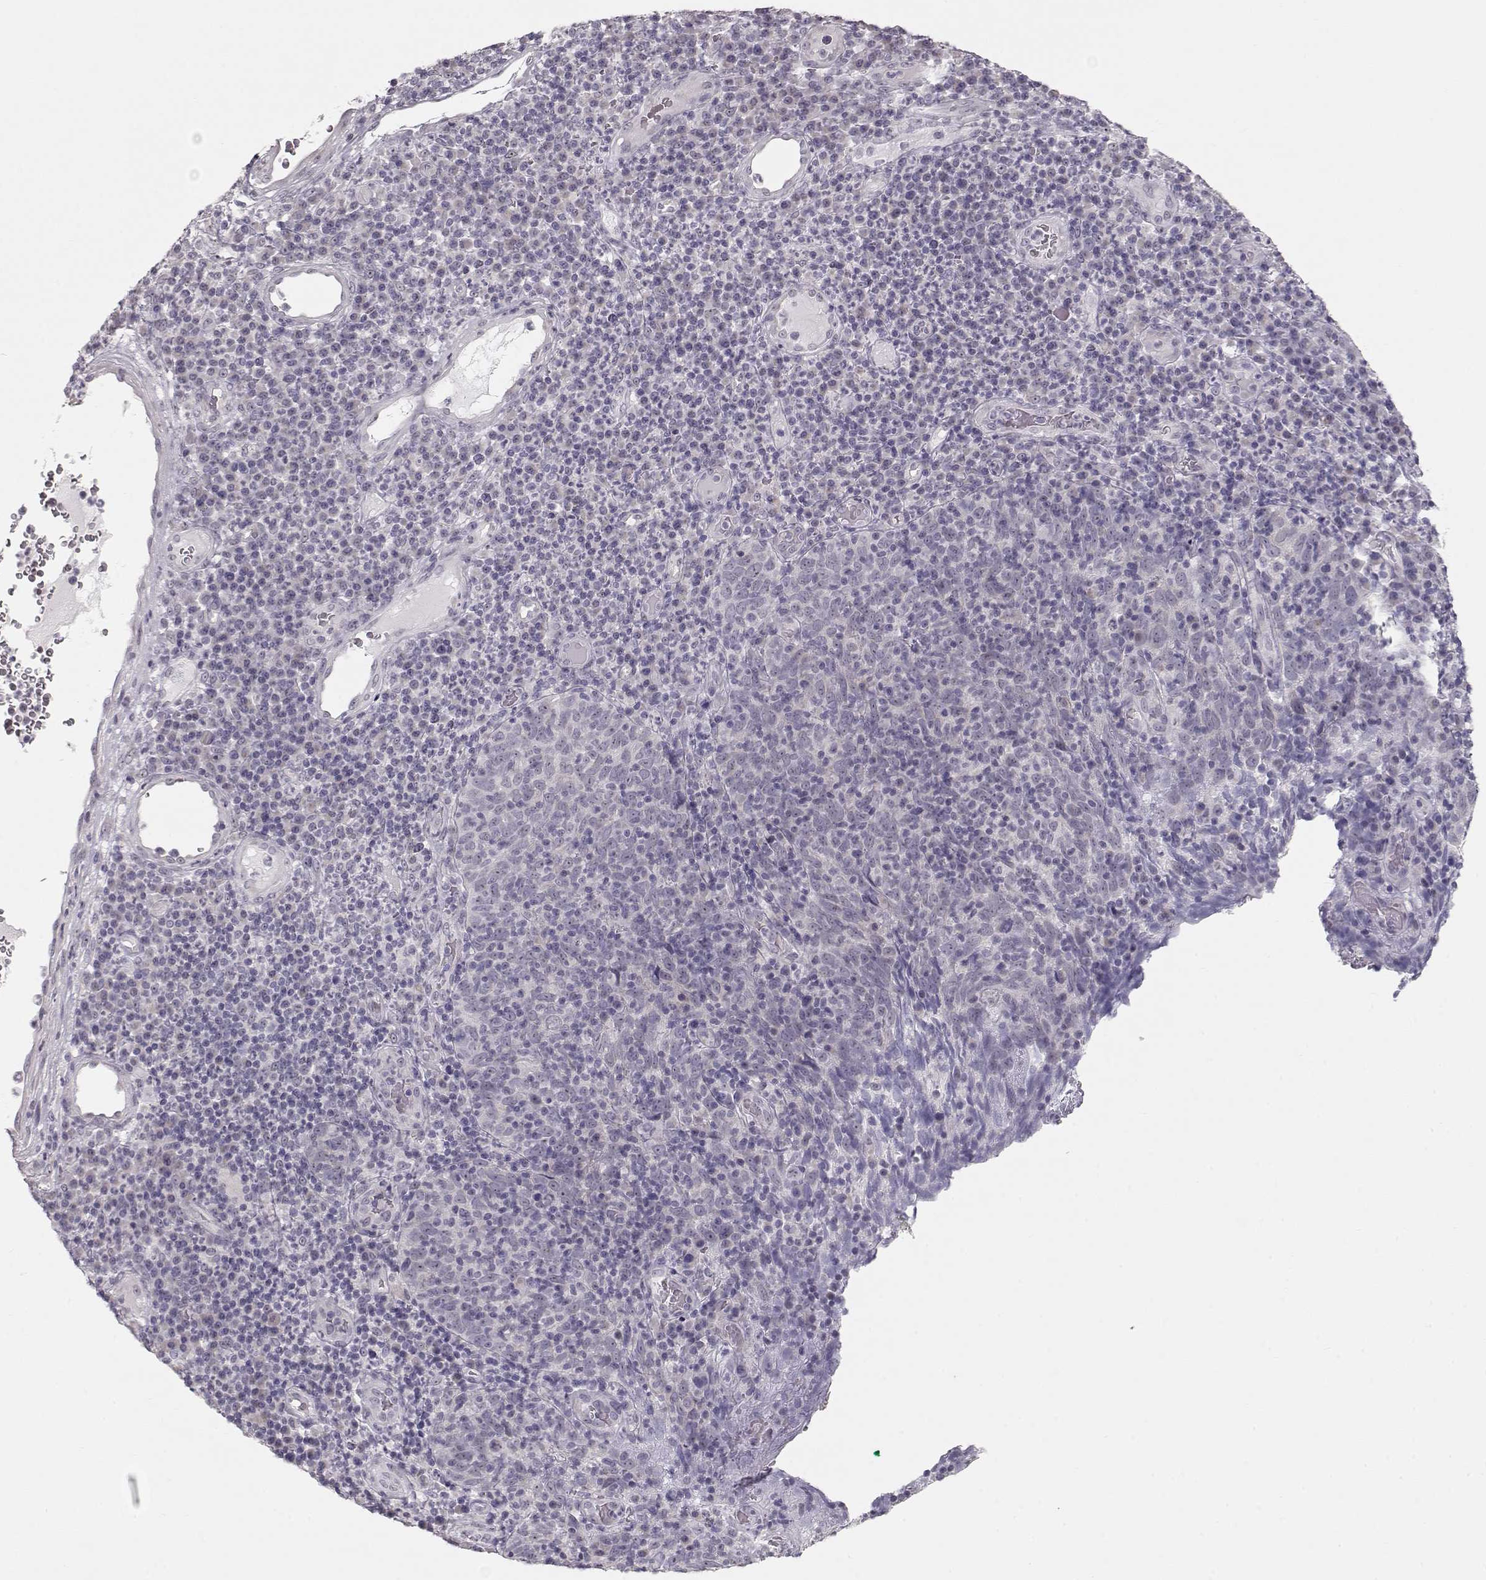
{"staining": {"intensity": "negative", "quantity": "none", "location": "none"}, "tissue": "skin cancer", "cell_type": "Tumor cells", "image_type": "cancer", "snomed": [{"axis": "morphology", "description": "Squamous cell carcinoma, NOS"}, {"axis": "topography", "description": "Skin"}, {"axis": "topography", "description": "Anal"}], "caption": "High power microscopy histopathology image of an IHC micrograph of skin cancer, revealing no significant expression in tumor cells. Nuclei are stained in blue.", "gene": "FAM205A", "patient": {"sex": "female", "age": 51}}